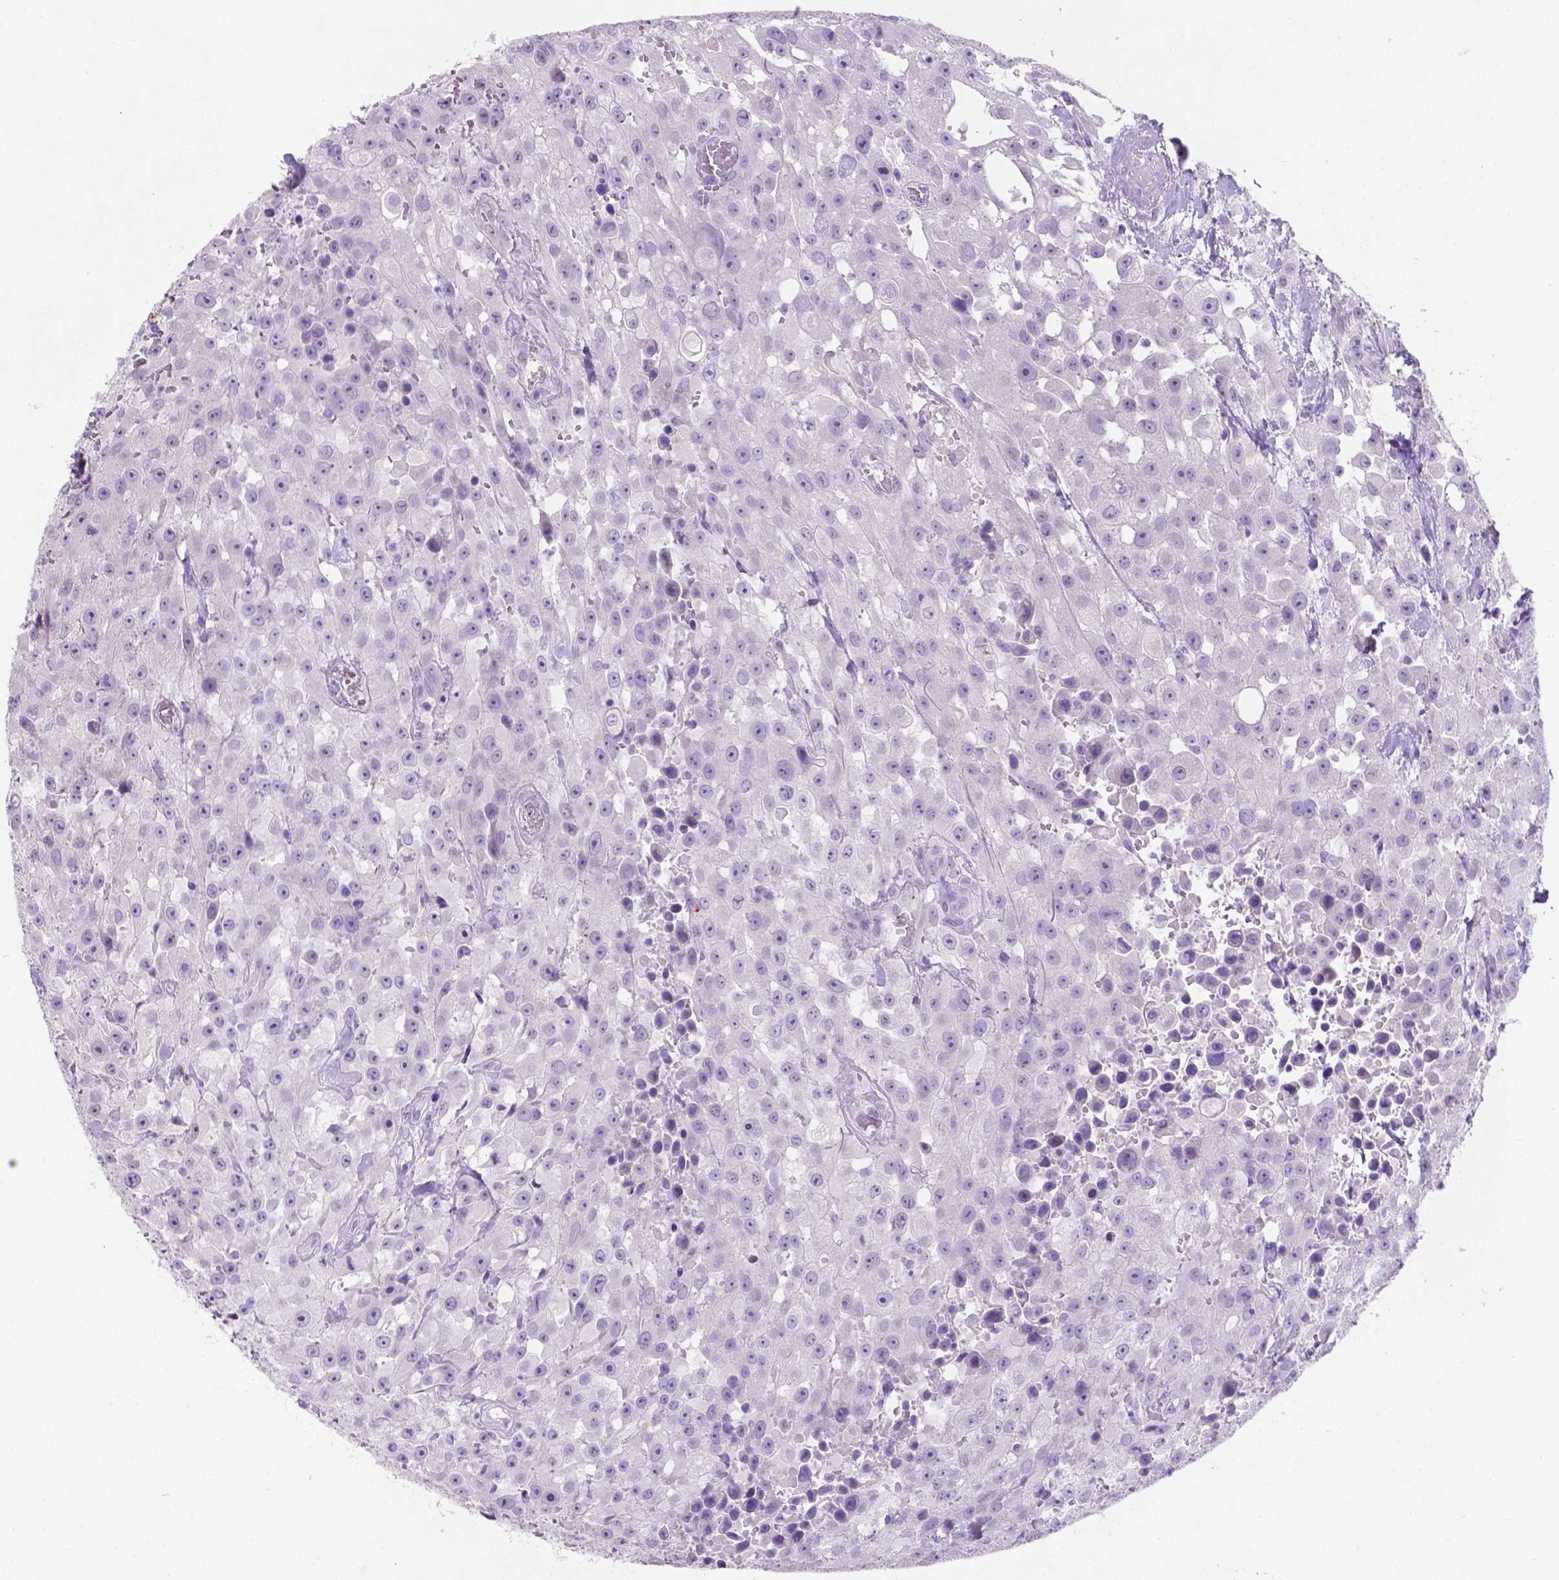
{"staining": {"intensity": "negative", "quantity": "none", "location": "none"}, "tissue": "urothelial cancer", "cell_type": "Tumor cells", "image_type": "cancer", "snomed": [{"axis": "morphology", "description": "Urothelial carcinoma, High grade"}, {"axis": "topography", "description": "Urinary bladder"}], "caption": "The histopathology image displays no staining of tumor cells in urothelial carcinoma (high-grade). Brightfield microscopy of immunohistochemistry stained with DAB (brown) and hematoxylin (blue), captured at high magnification.", "gene": "EBLN2", "patient": {"sex": "male", "age": 79}}